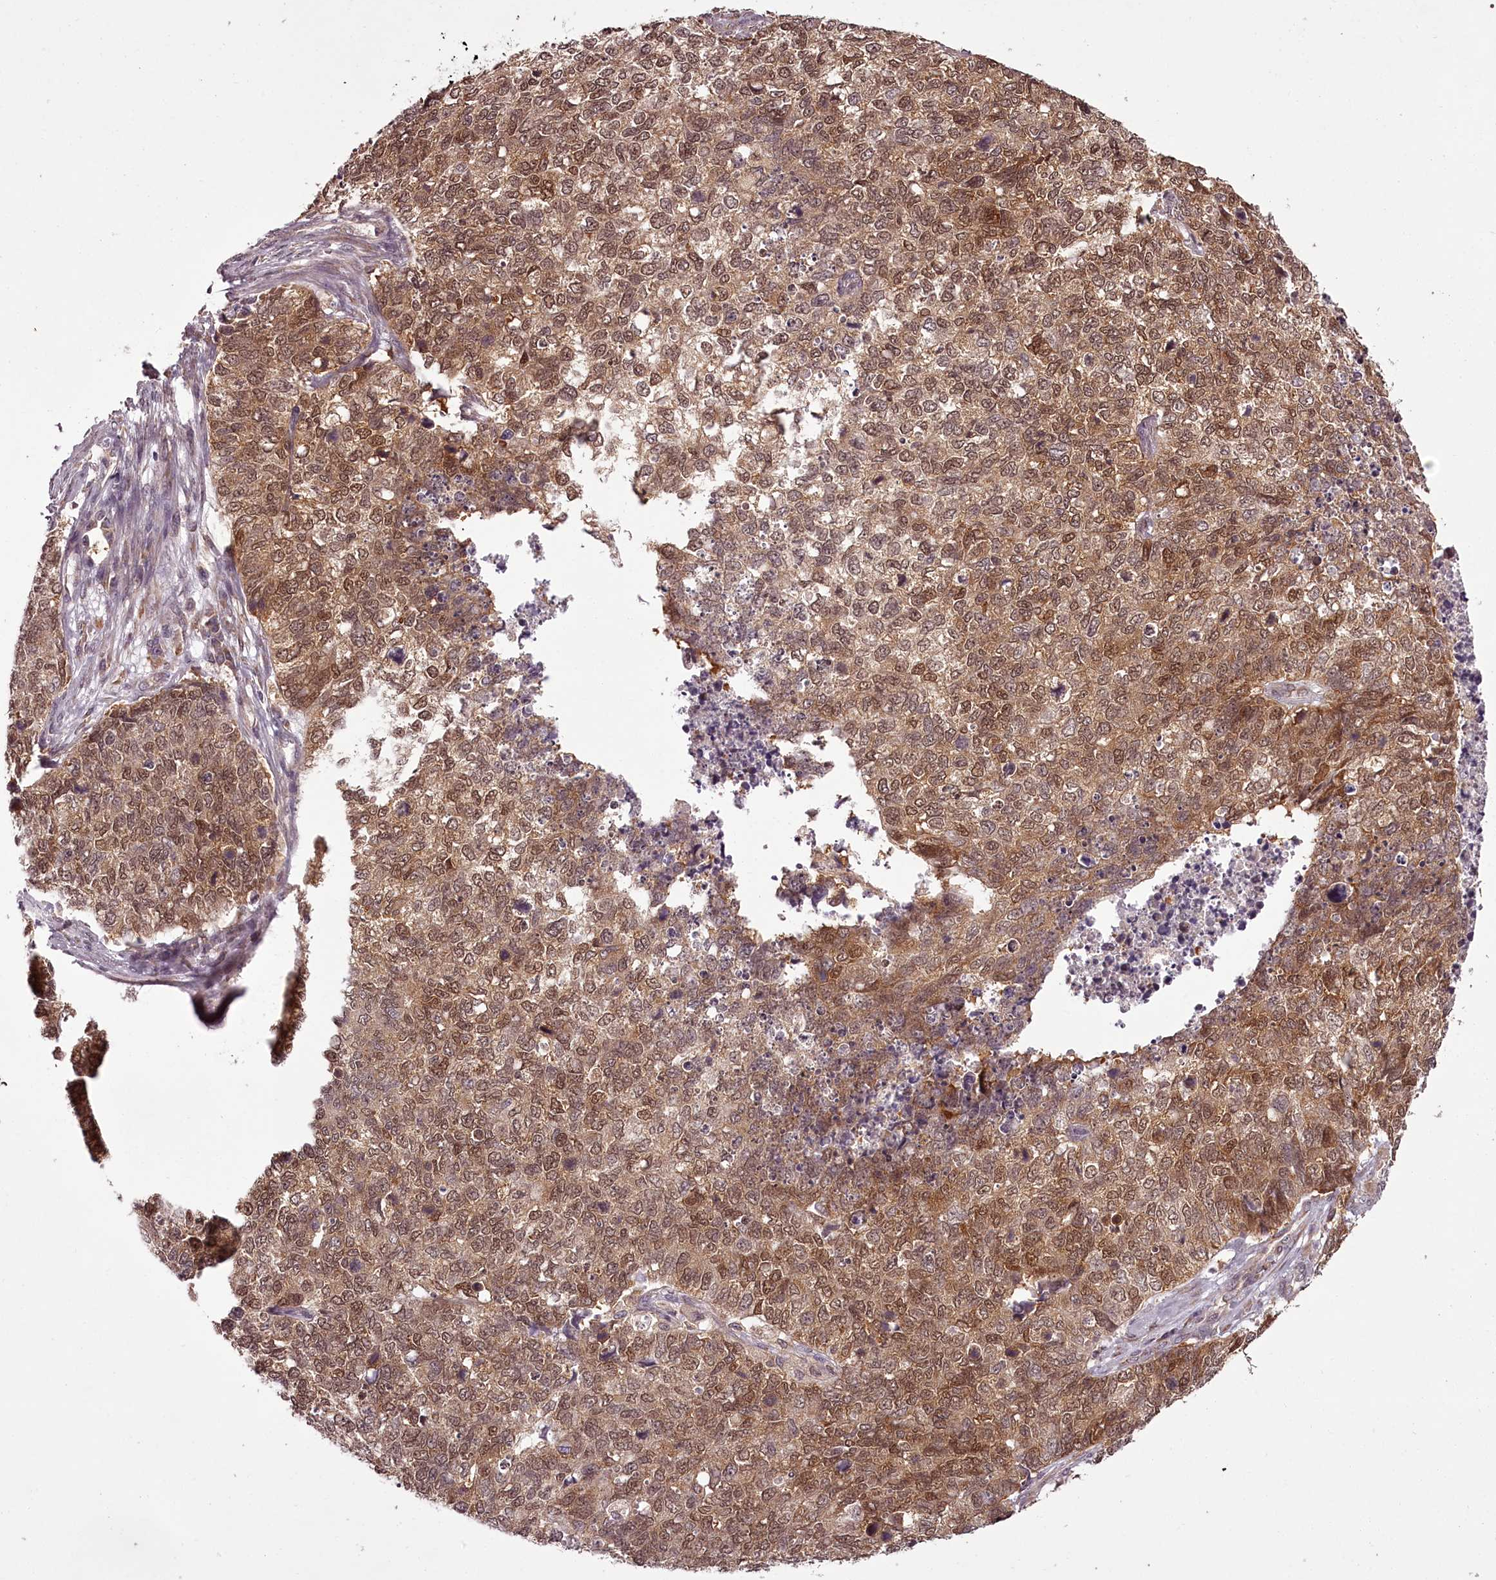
{"staining": {"intensity": "moderate", "quantity": ">75%", "location": "cytoplasmic/membranous,nuclear"}, "tissue": "cervical cancer", "cell_type": "Tumor cells", "image_type": "cancer", "snomed": [{"axis": "morphology", "description": "Squamous cell carcinoma, NOS"}, {"axis": "topography", "description": "Cervix"}], "caption": "Squamous cell carcinoma (cervical) stained with immunohistochemistry displays moderate cytoplasmic/membranous and nuclear staining in about >75% of tumor cells.", "gene": "CCDC92", "patient": {"sex": "female", "age": 63}}